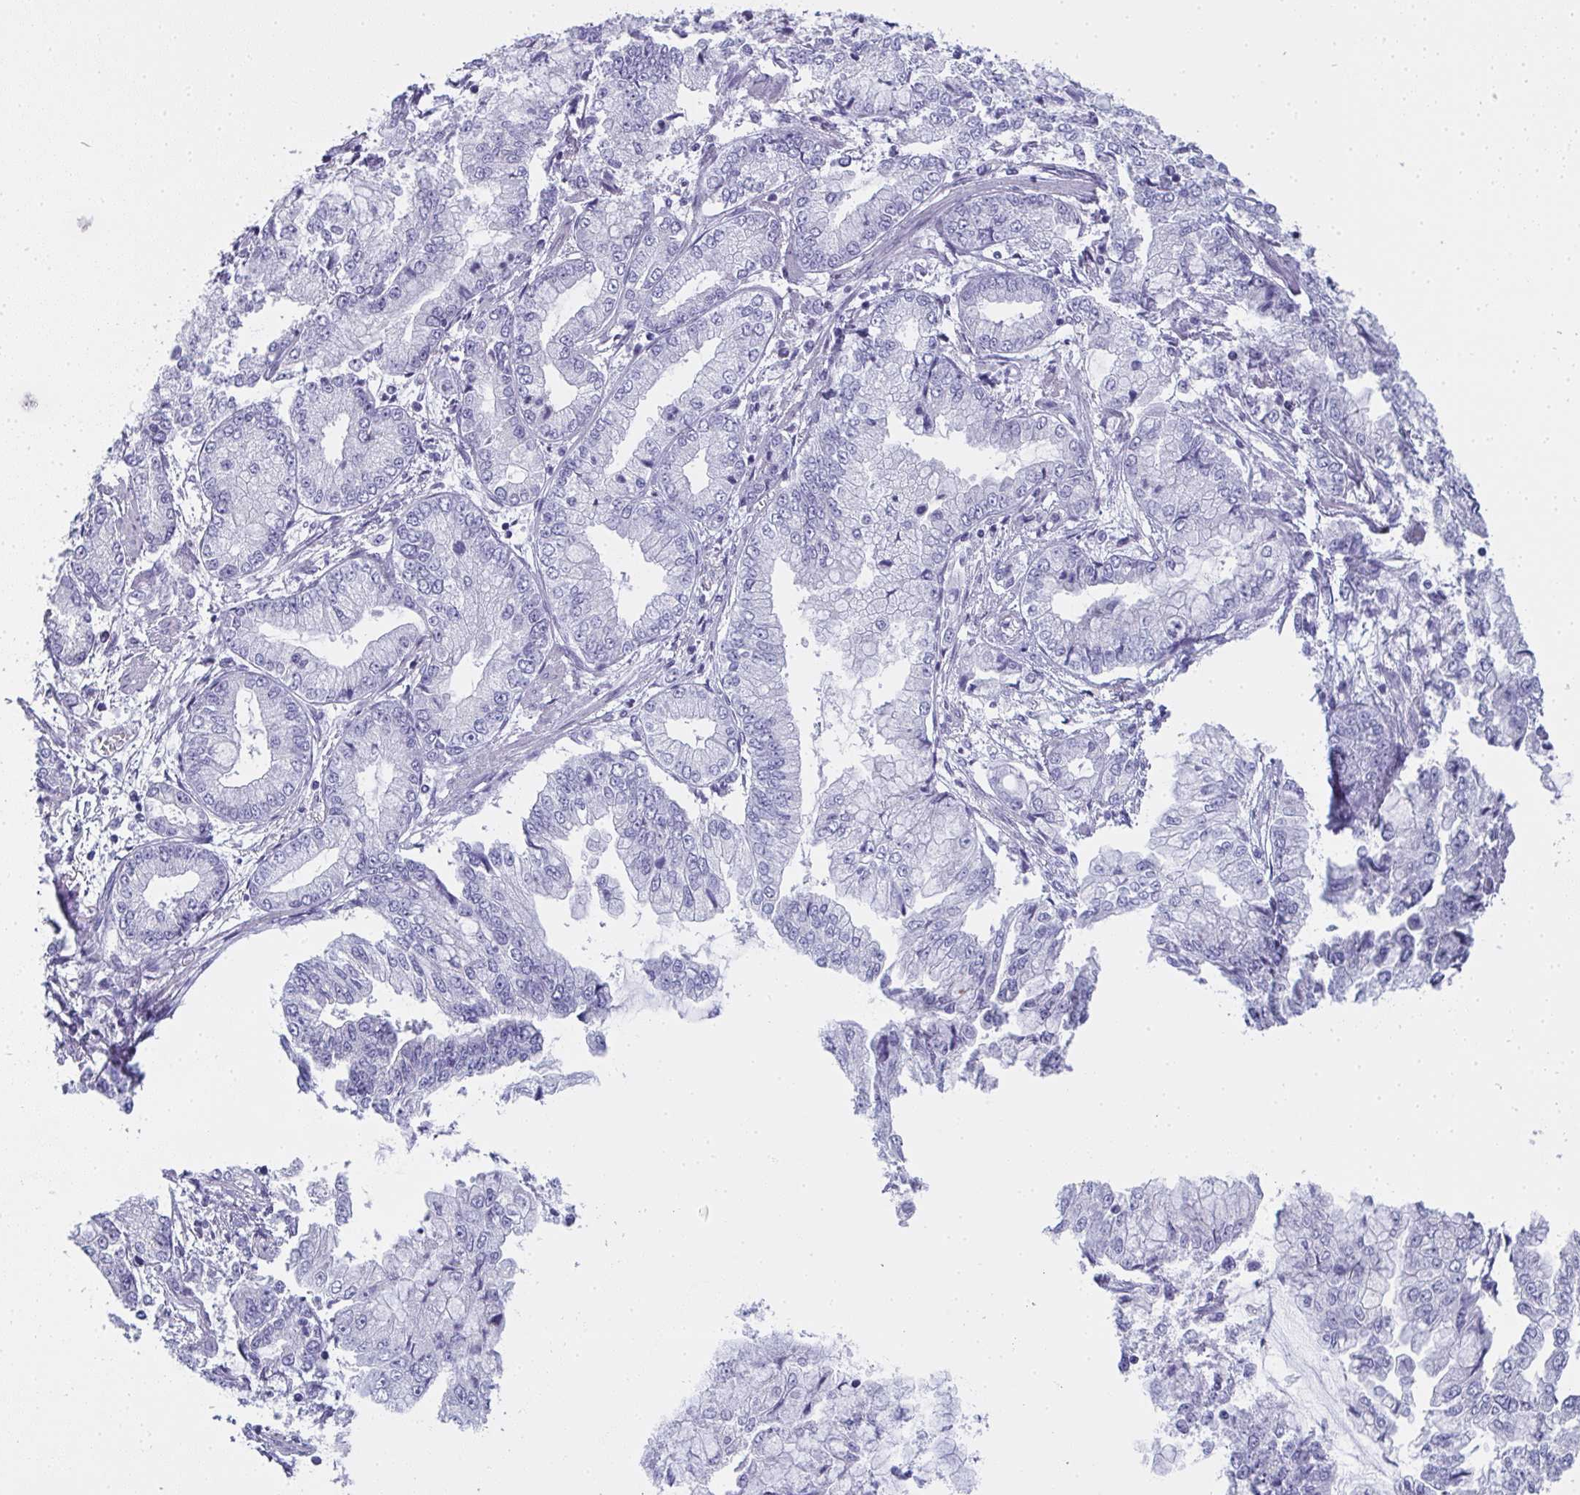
{"staining": {"intensity": "negative", "quantity": "none", "location": "none"}, "tissue": "stomach cancer", "cell_type": "Tumor cells", "image_type": "cancer", "snomed": [{"axis": "morphology", "description": "Adenocarcinoma, NOS"}, {"axis": "topography", "description": "Stomach, upper"}], "caption": "The IHC micrograph has no significant positivity in tumor cells of adenocarcinoma (stomach) tissue. (DAB (3,3'-diaminobenzidine) IHC, high magnification).", "gene": "SLC36A2", "patient": {"sex": "female", "age": 74}}